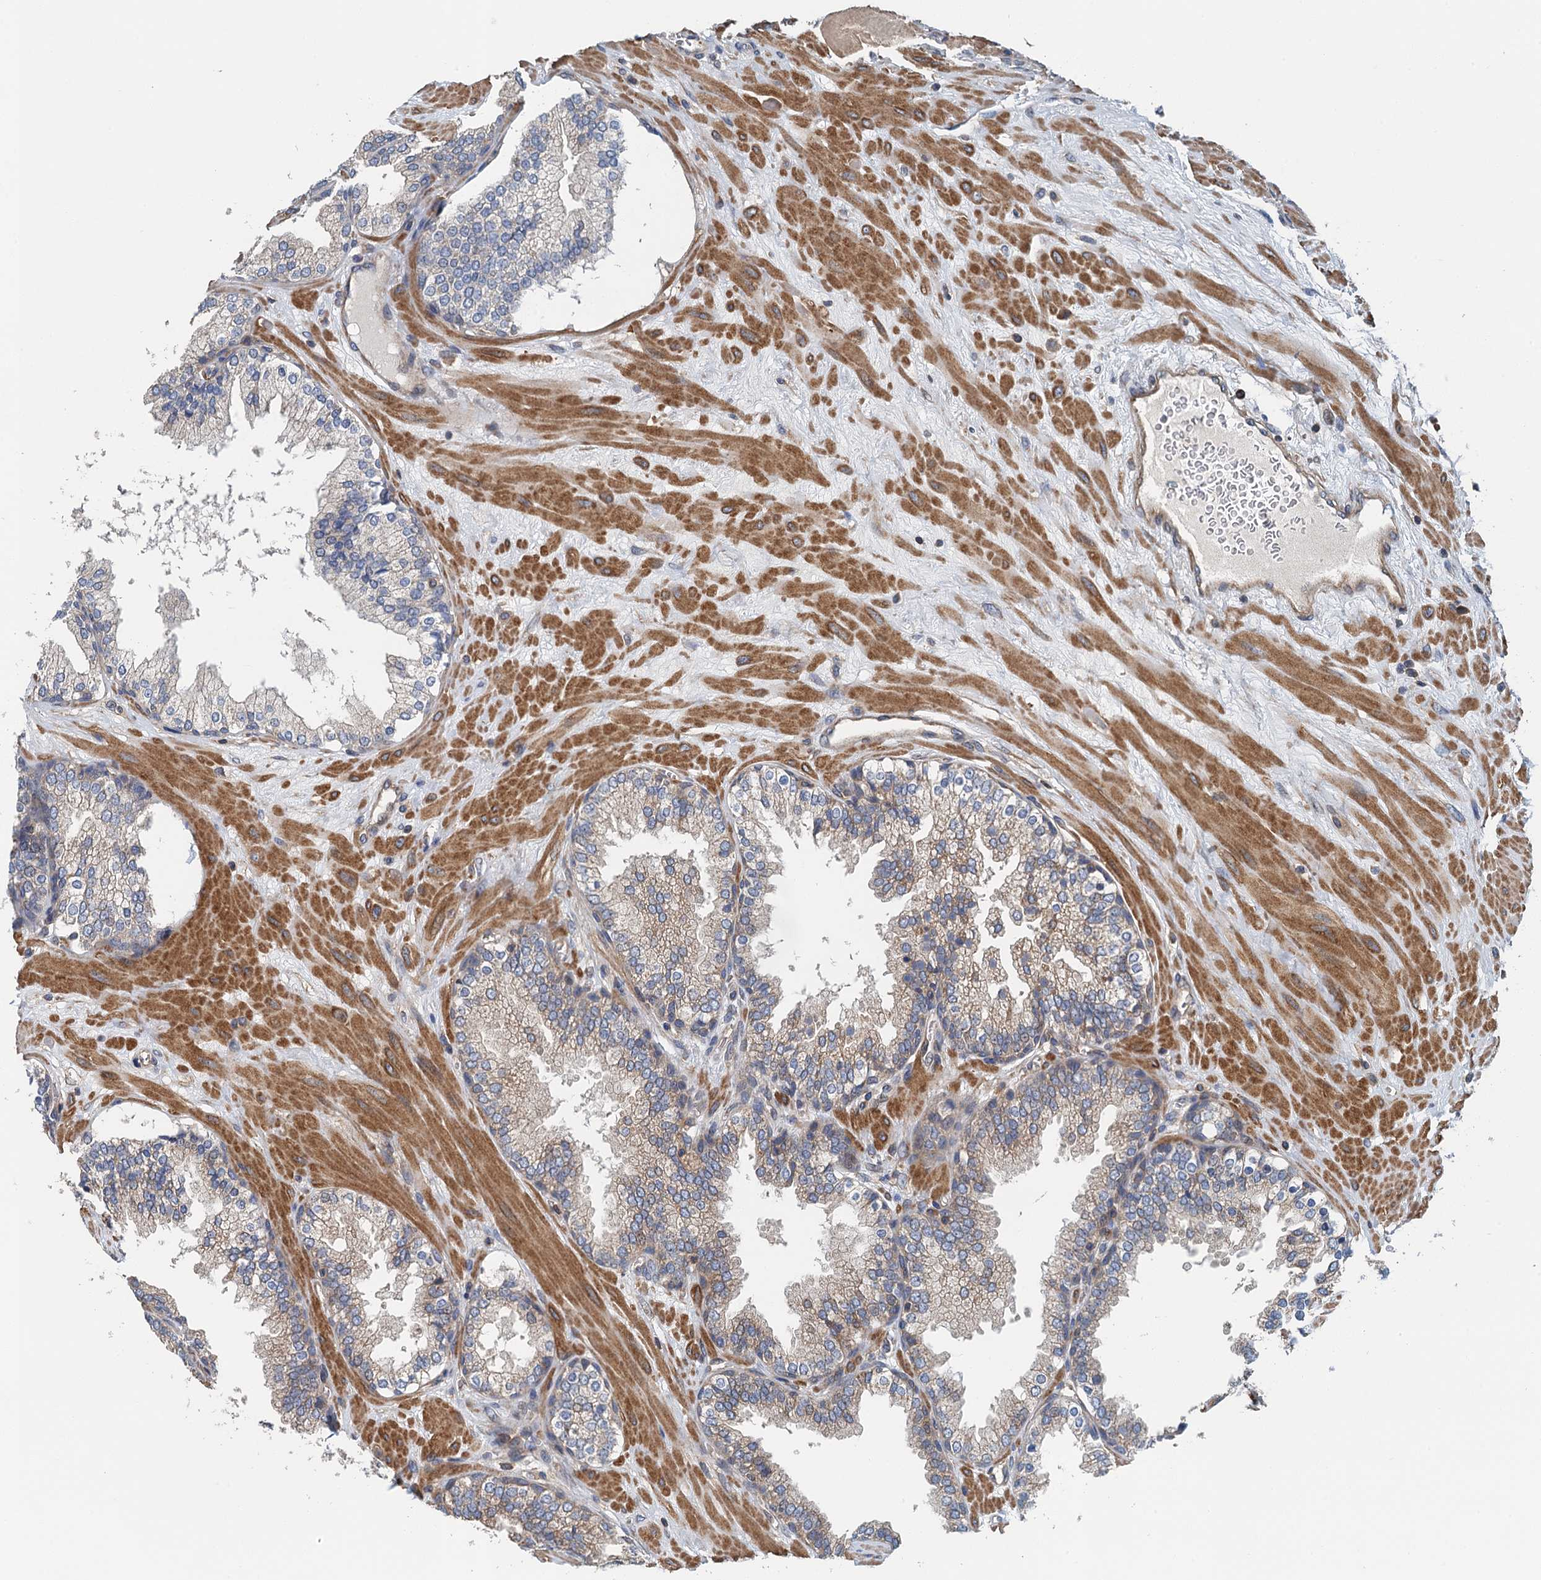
{"staining": {"intensity": "weak", "quantity": "25%-75%", "location": "cytoplasmic/membranous"}, "tissue": "prostate", "cell_type": "Glandular cells", "image_type": "normal", "snomed": [{"axis": "morphology", "description": "Normal tissue, NOS"}, {"axis": "topography", "description": "Prostate"}], "caption": "A brown stain labels weak cytoplasmic/membranous staining of a protein in glandular cells of normal prostate. Nuclei are stained in blue.", "gene": "PPP1R14D", "patient": {"sex": "male", "age": 51}}